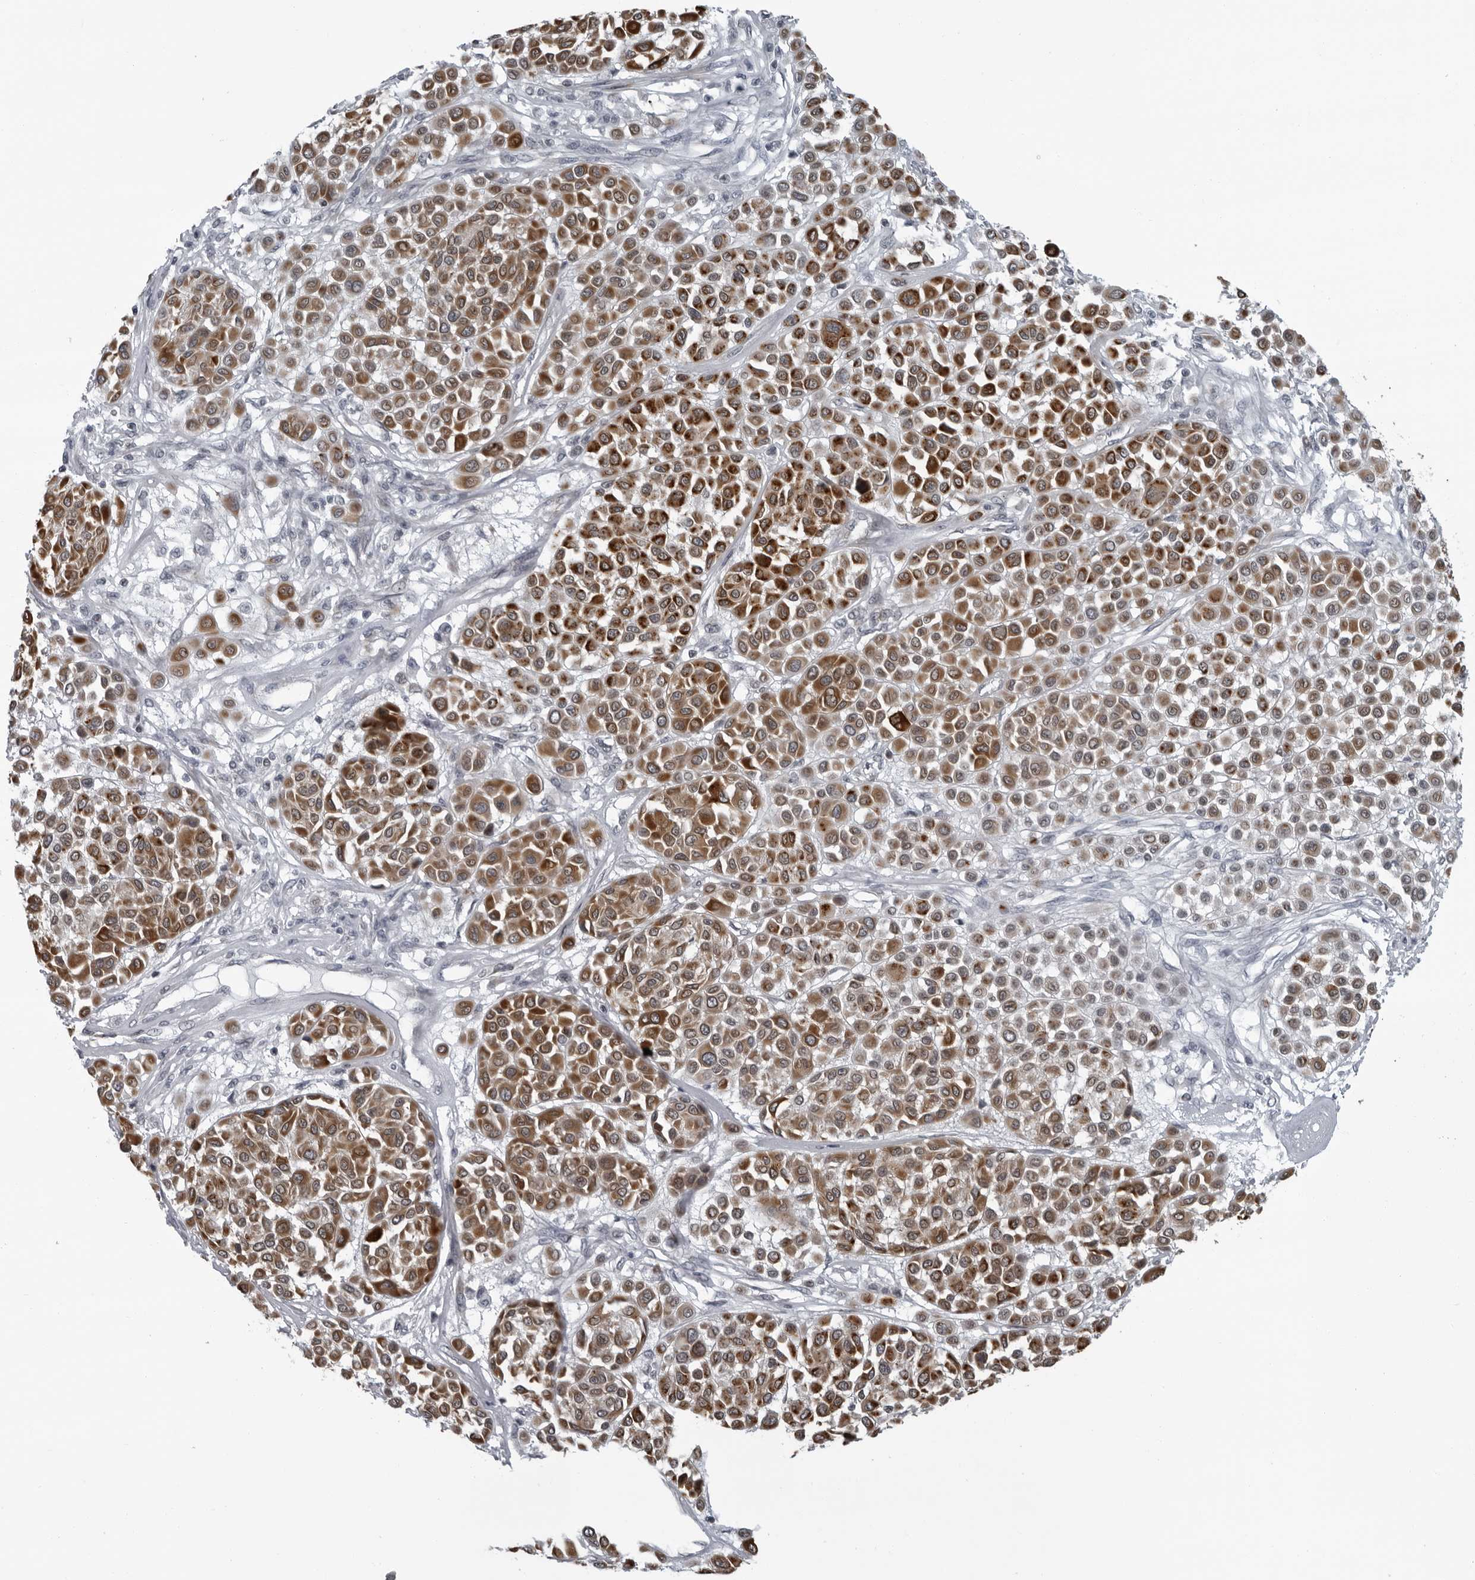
{"staining": {"intensity": "moderate", "quantity": ">75%", "location": "cytoplasmic/membranous"}, "tissue": "melanoma", "cell_type": "Tumor cells", "image_type": "cancer", "snomed": [{"axis": "morphology", "description": "Malignant melanoma, Metastatic site"}, {"axis": "topography", "description": "Soft tissue"}], "caption": "Protein analysis of melanoma tissue reveals moderate cytoplasmic/membranous expression in approximately >75% of tumor cells.", "gene": "RTCA", "patient": {"sex": "male", "age": 41}}